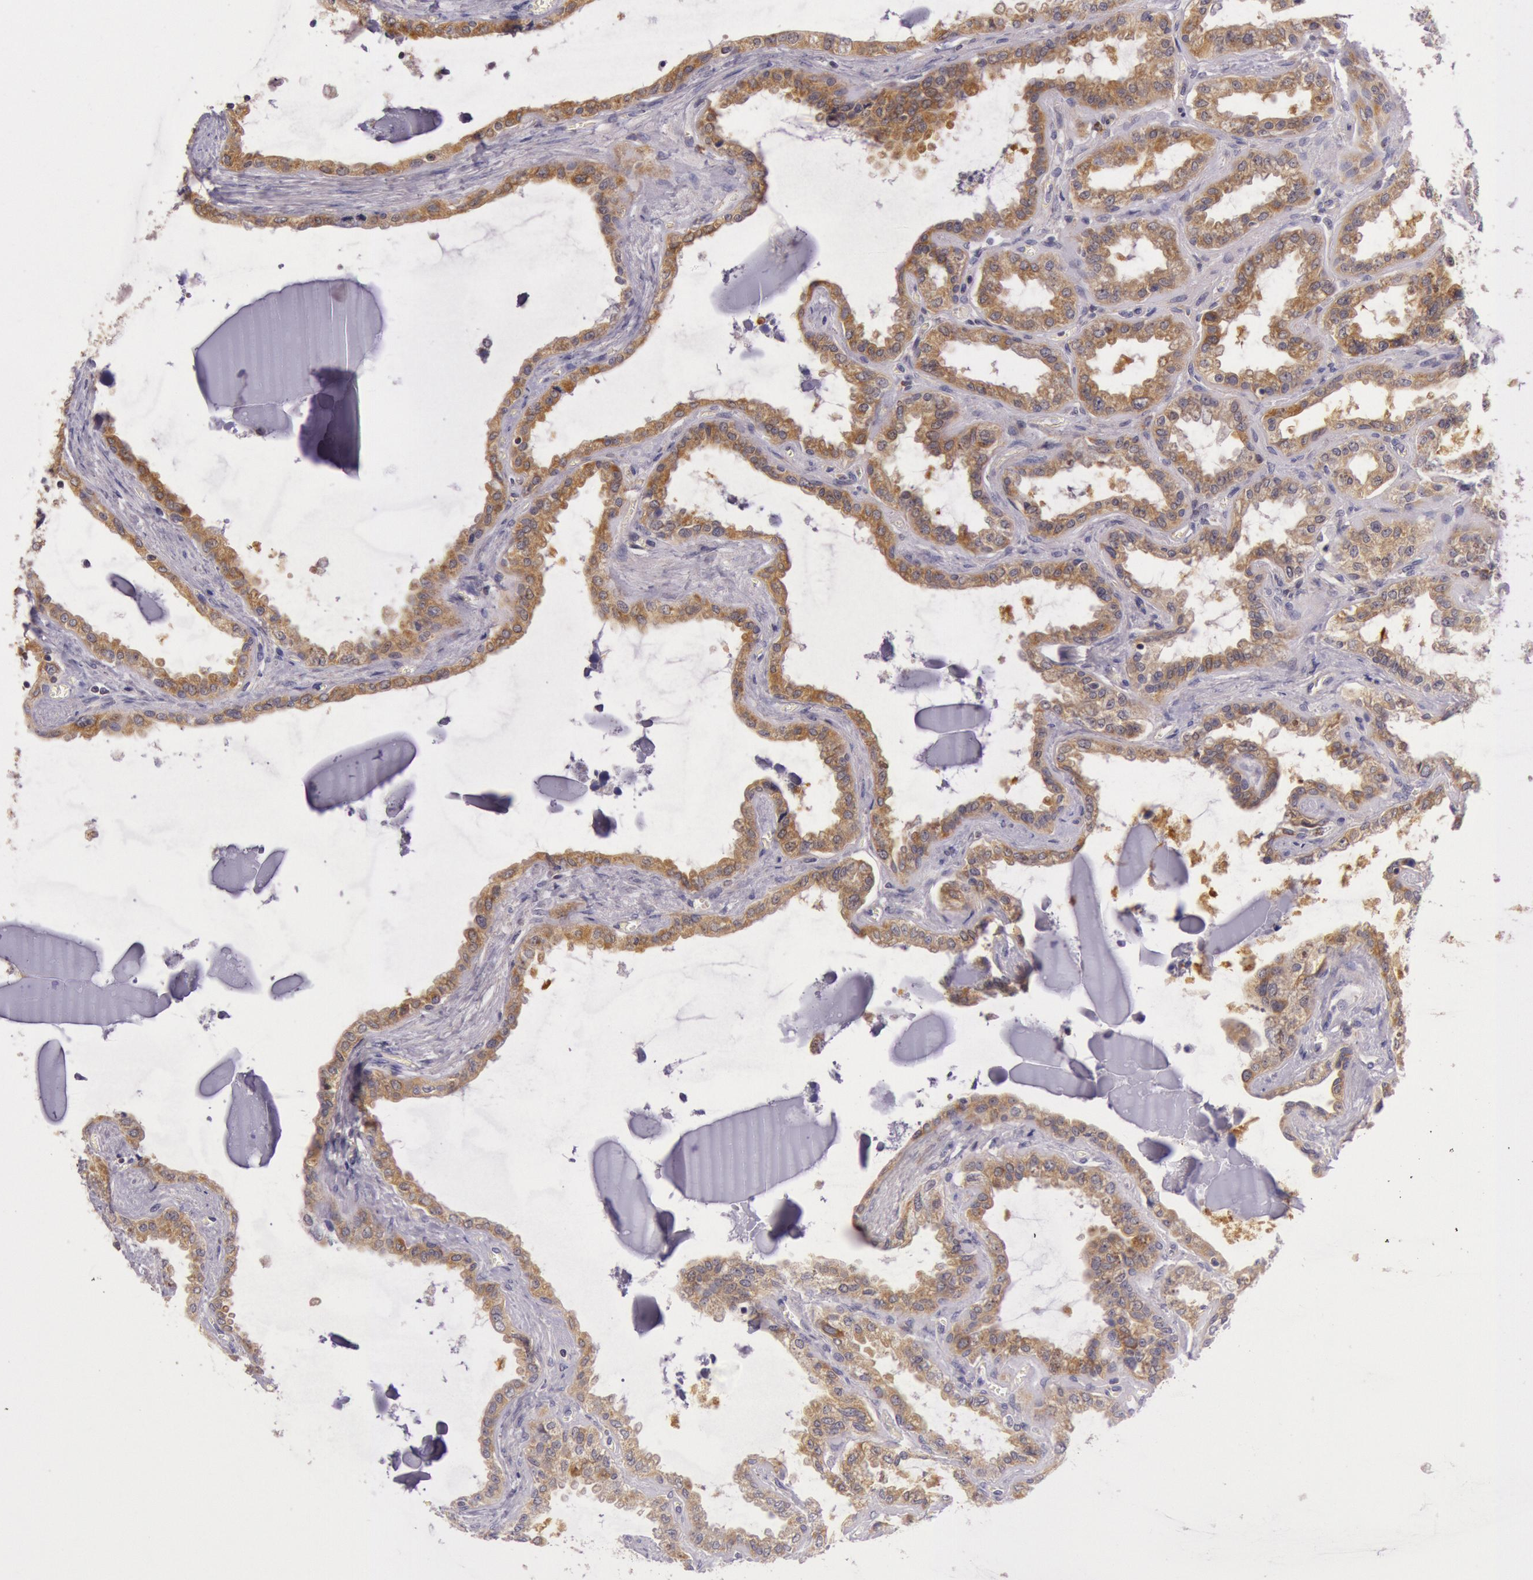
{"staining": {"intensity": "strong", "quantity": ">75%", "location": "cytoplasmic/membranous"}, "tissue": "seminal vesicle", "cell_type": "Glandular cells", "image_type": "normal", "snomed": [{"axis": "morphology", "description": "Normal tissue, NOS"}, {"axis": "morphology", "description": "Inflammation, NOS"}, {"axis": "topography", "description": "Urinary bladder"}, {"axis": "topography", "description": "Prostate"}, {"axis": "topography", "description": "Seminal veicle"}], "caption": "Protein staining of unremarkable seminal vesicle shows strong cytoplasmic/membranous expression in about >75% of glandular cells.", "gene": "CDK16", "patient": {"sex": "male", "age": 82}}